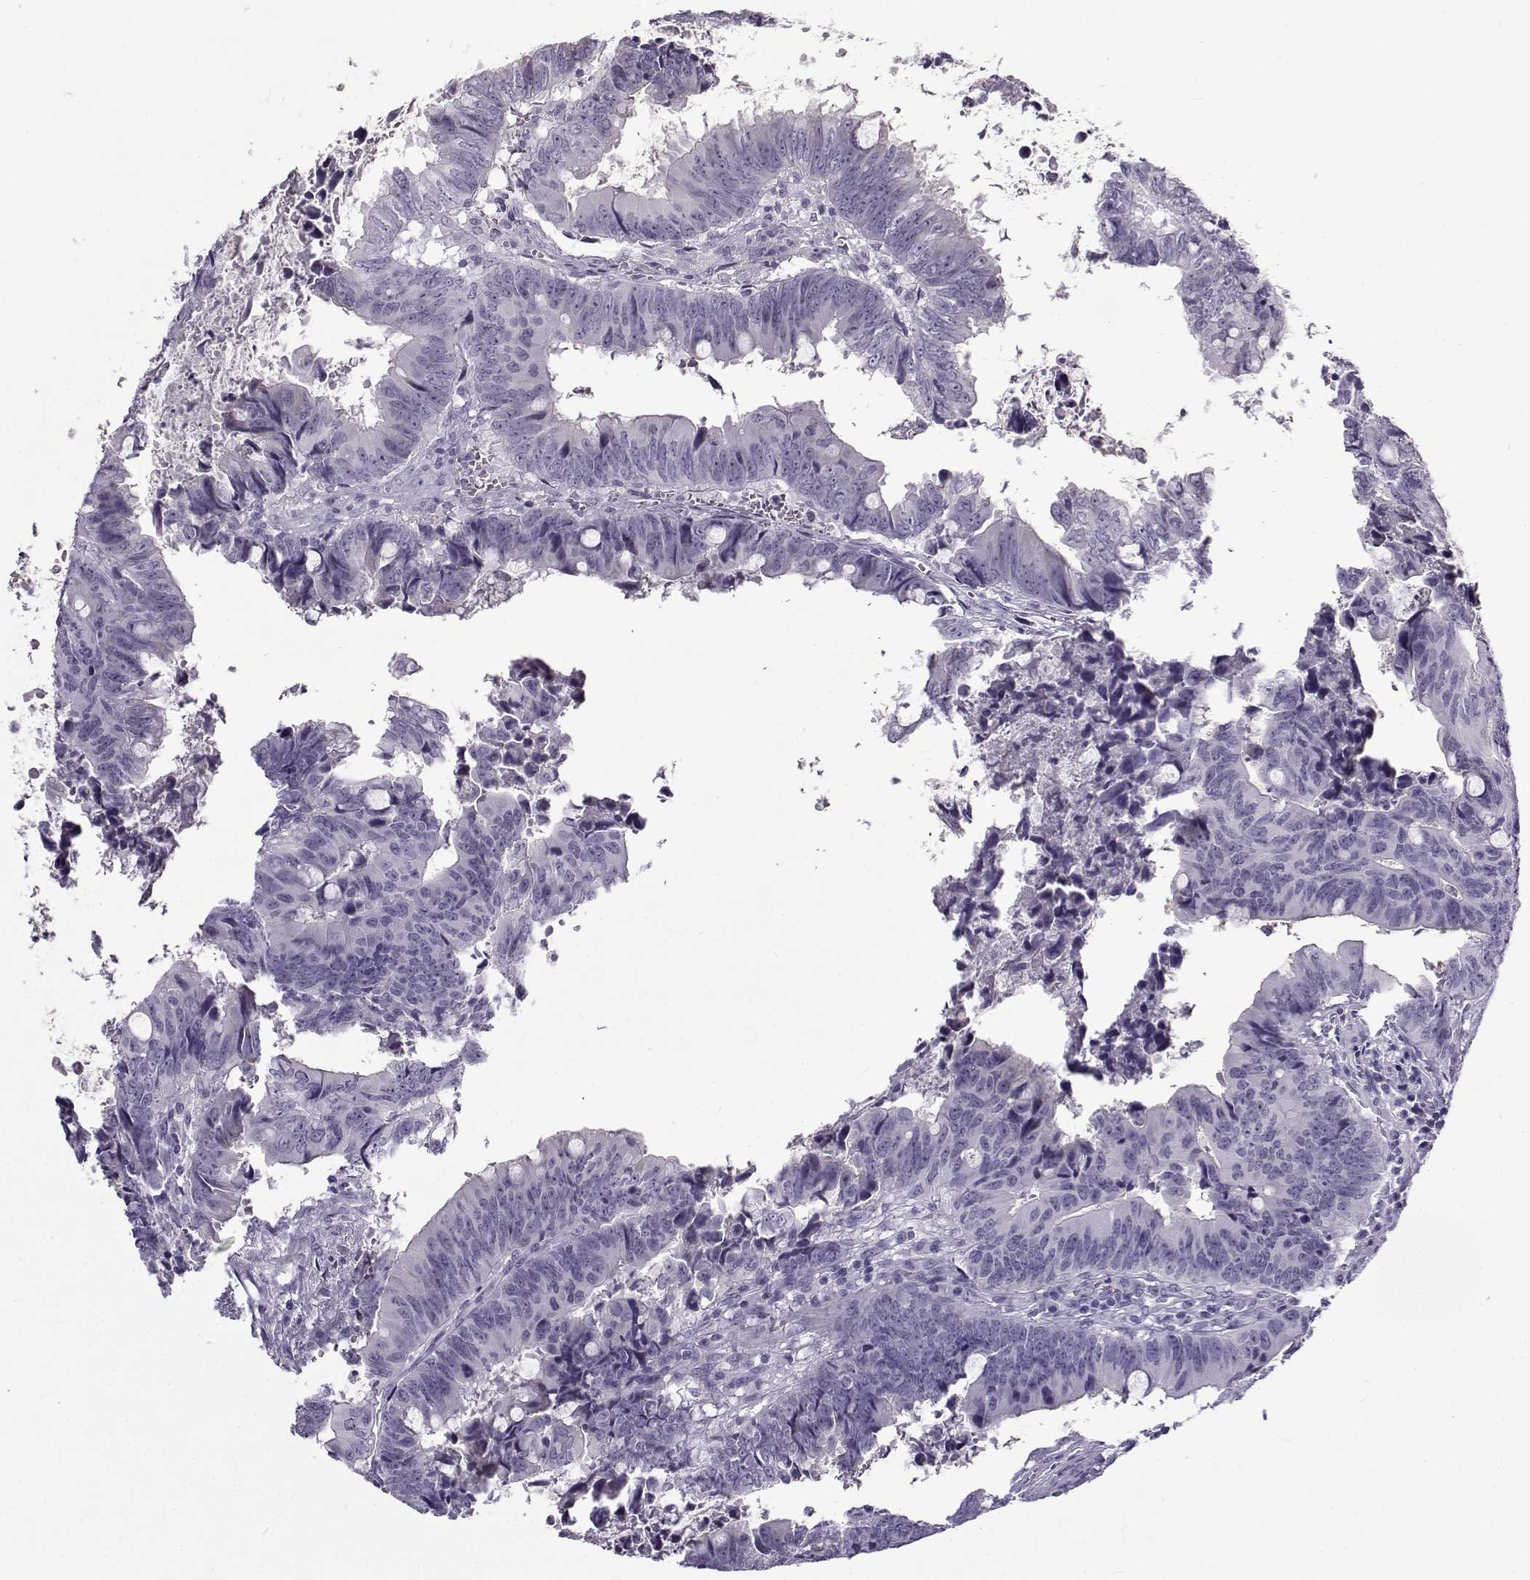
{"staining": {"intensity": "negative", "quantity": "none", "location": "none"}, "tissue": "colorectal cancer", "cell_type": "Tumor cells", "image_type": "cancer", "snomed": [{"axis": "morphology", "description": "Adenocarcinoma, NOS"}, {"axis": "topography", "description": "Colon"}], "caption": "The image shows no significant staining in tumor cells of colorectal cancer (adenocarcinoma).", "gene": "GTSF1L", "patient": {"sex": "female", "age": 82}}